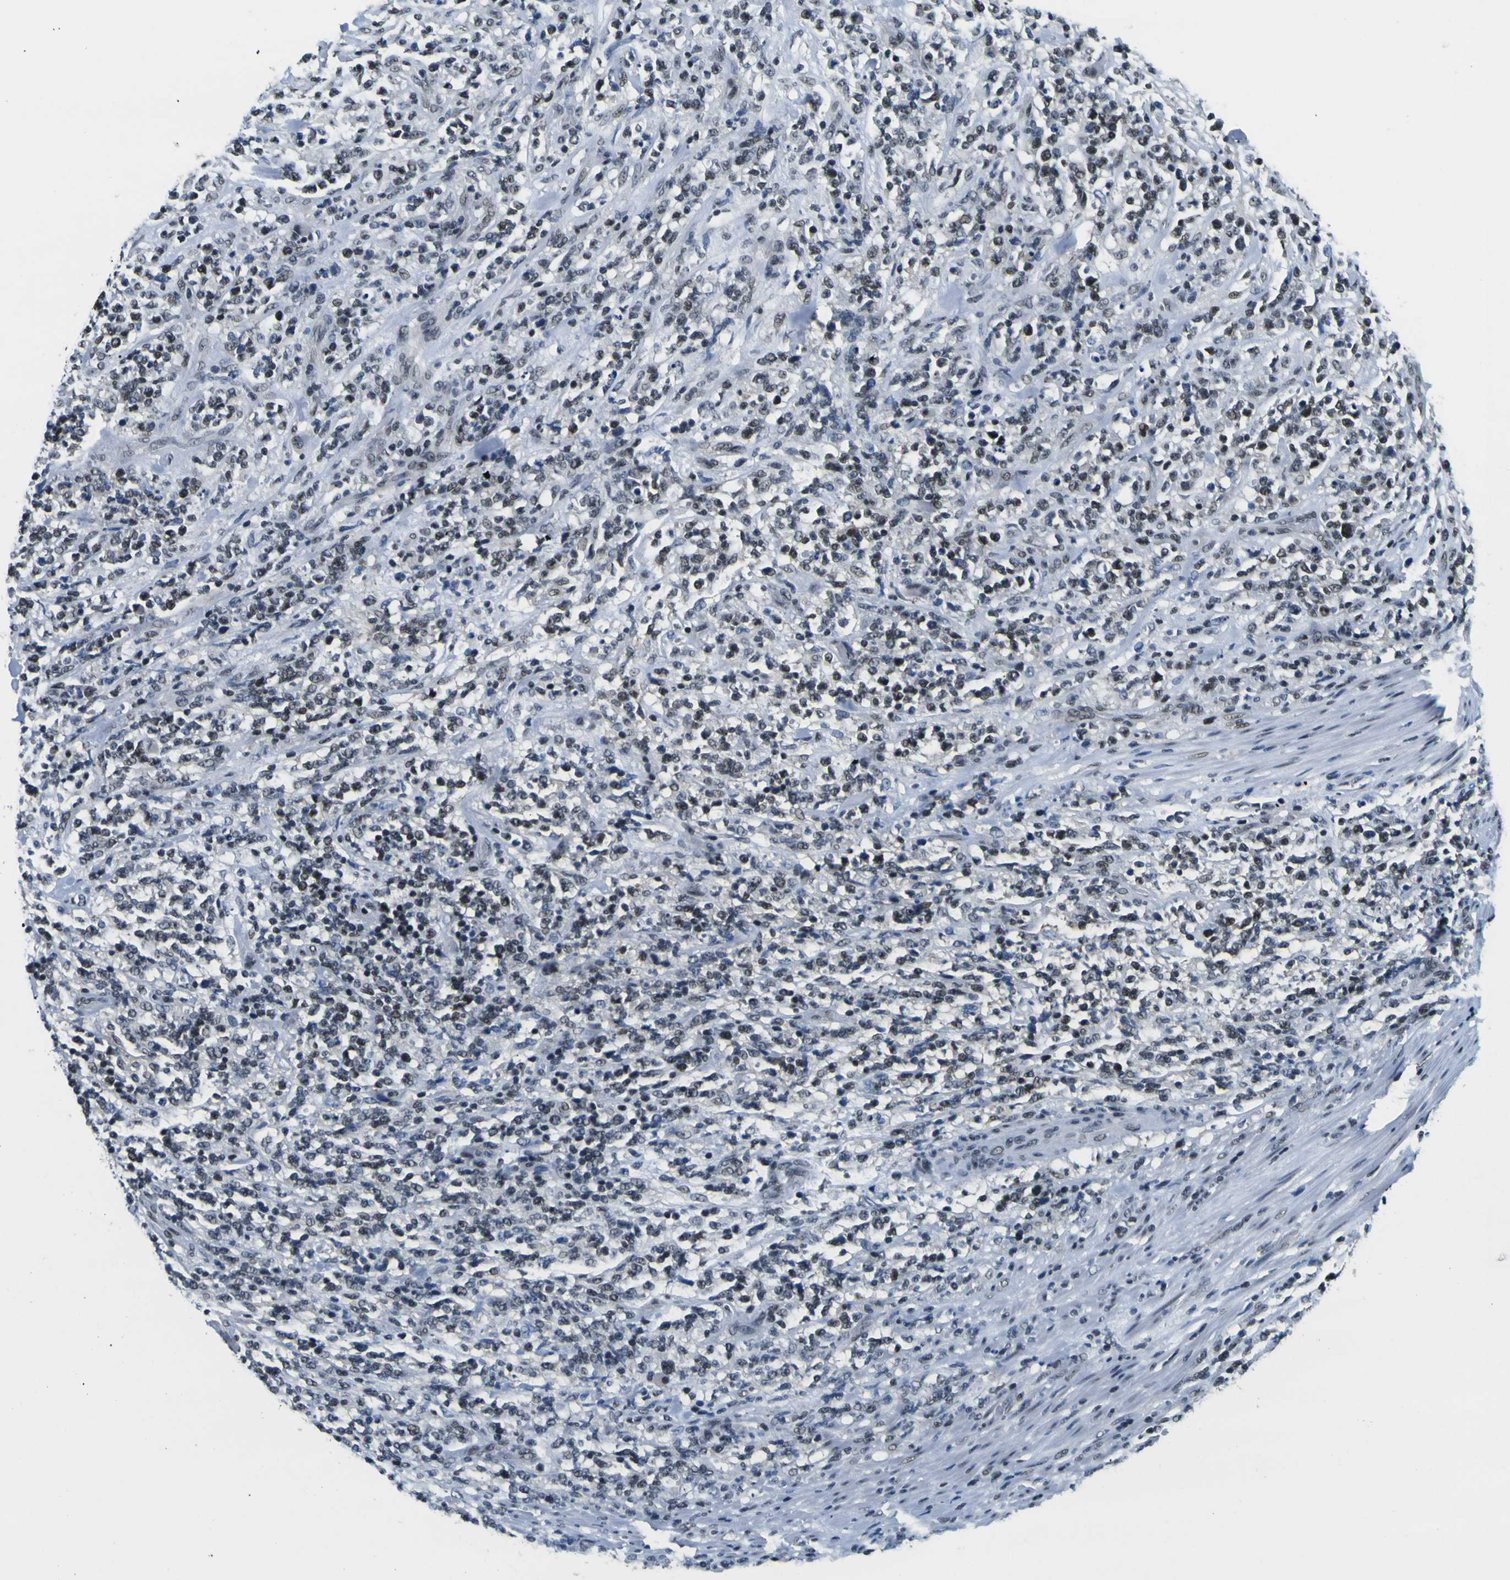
{"staining": {"intensity": "moderate", "quantity": "25%-75%", "location": "nuclear"}, "tissue": "lymphoma", "cell_type": "Tumor cells", "image_type": "cancer", "snomed": [{"axis": "morphology", "description": "Malignant lymphoma, non-Hodgkin's type, High grade"}, {"axis": "topography", "description": "Soft tissue"}], "caption": "Immunohistochemistry (IHC) image of neoplastic tissue: human lymphoma stained using immunohistochemistry reveals medium levels of moderate protein expression localized specifically in the nuclear of tumor cells, appearing as a nuclear brown color.", "gene": "SP1", "patient": {"sex": "male", "age": 18}}